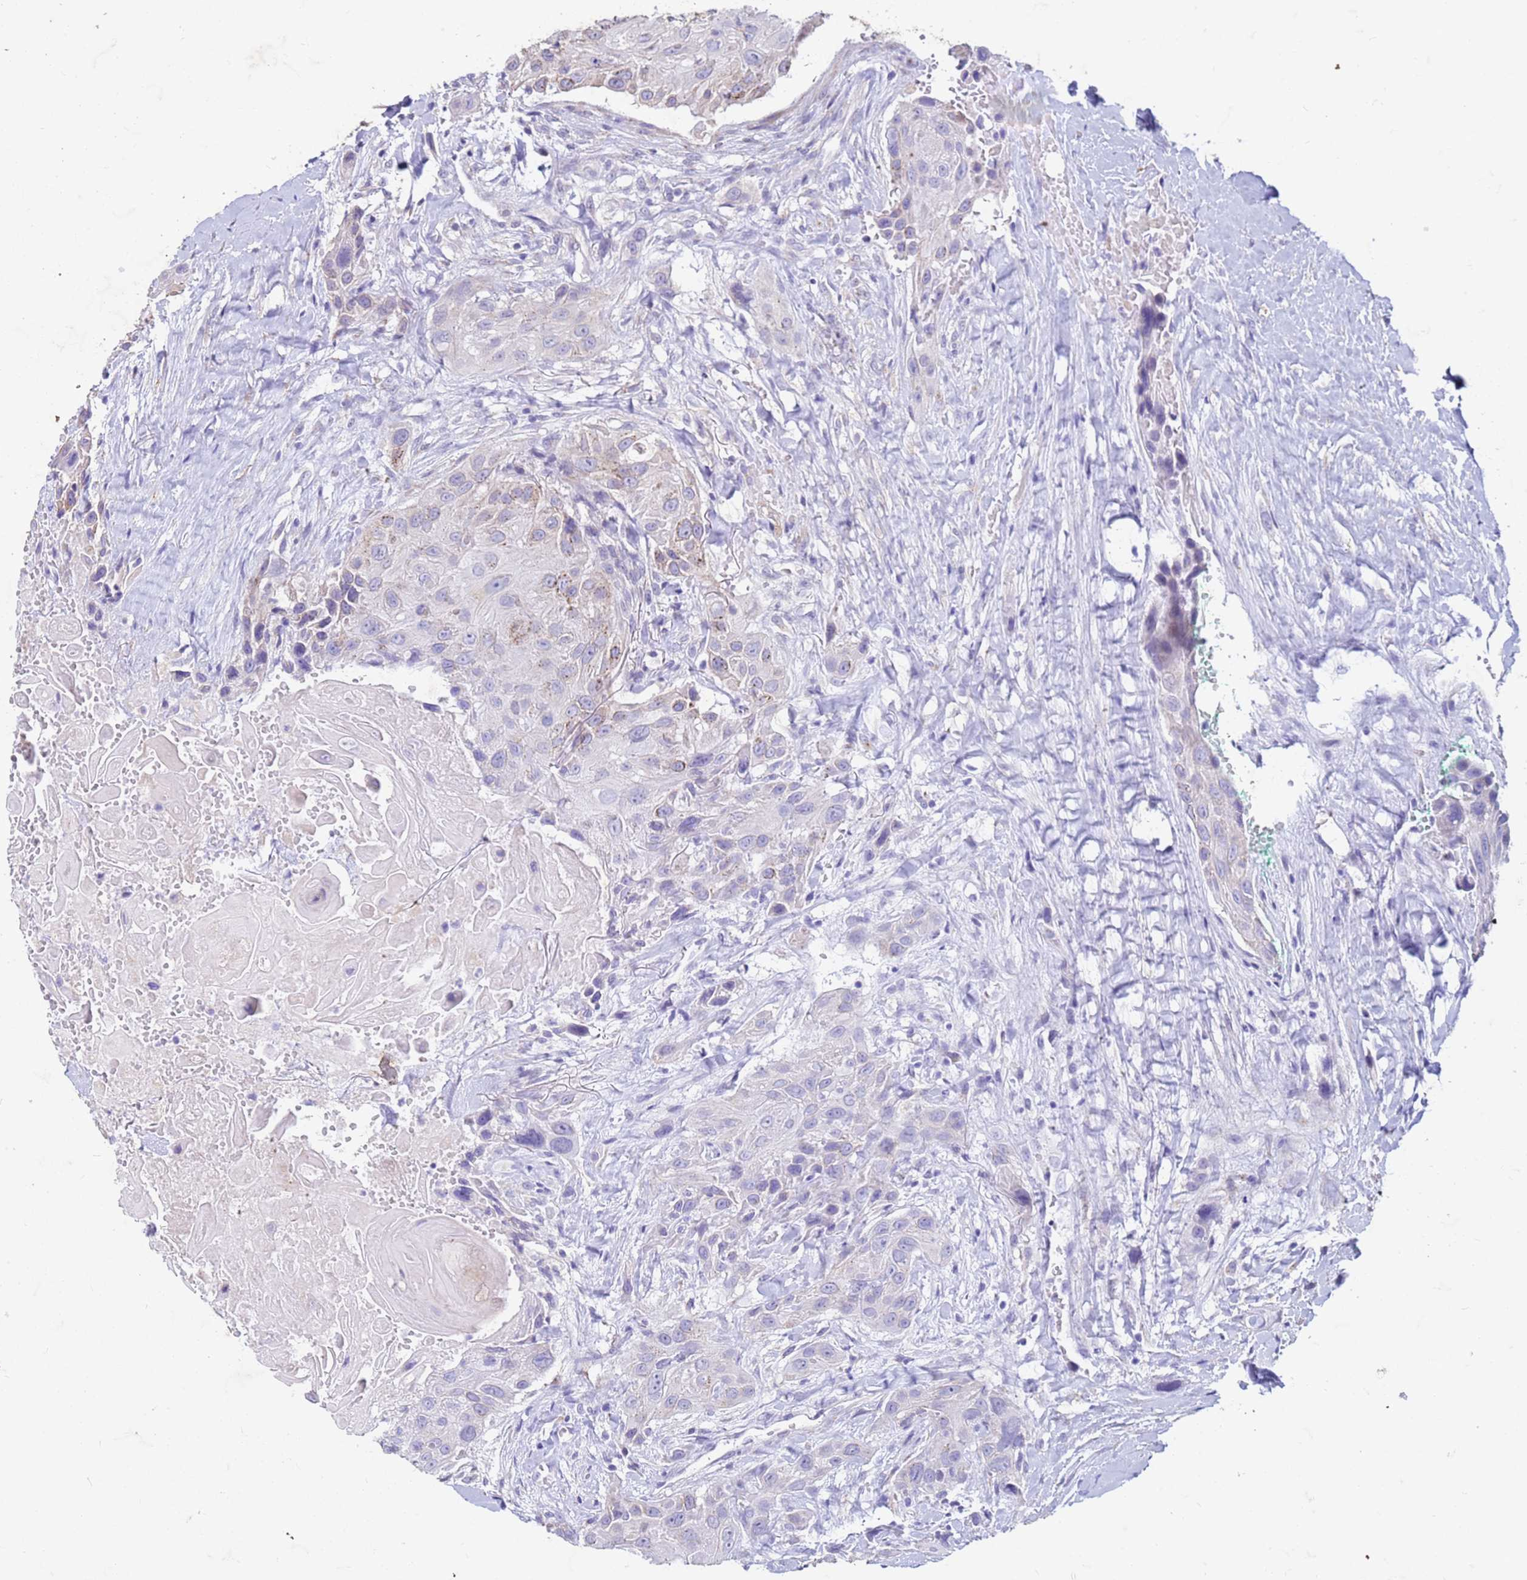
{"staining": {"intensity": "negative", "quantity": "none", "location": "none"}, "tissue": "head and neck cancer", "cell_type": "Tumor cells", "image_type": "cancer", "snomed": [{"axis": "morphology", "description": "Squamous cell carcinoma, NOS"}, {"axis": "topography", "description": "Head-Neck"}], "caption": "Tumor cells show no significant protein positivity in squamous cell carcinoma (head and neck). (Brightfield microscopy of DAB (3,3'-diaminobenzidine) immunohistochemistry at high magnification).", "gene": "SLC25A15", "patient": {"sex": "male", "age": 81}}